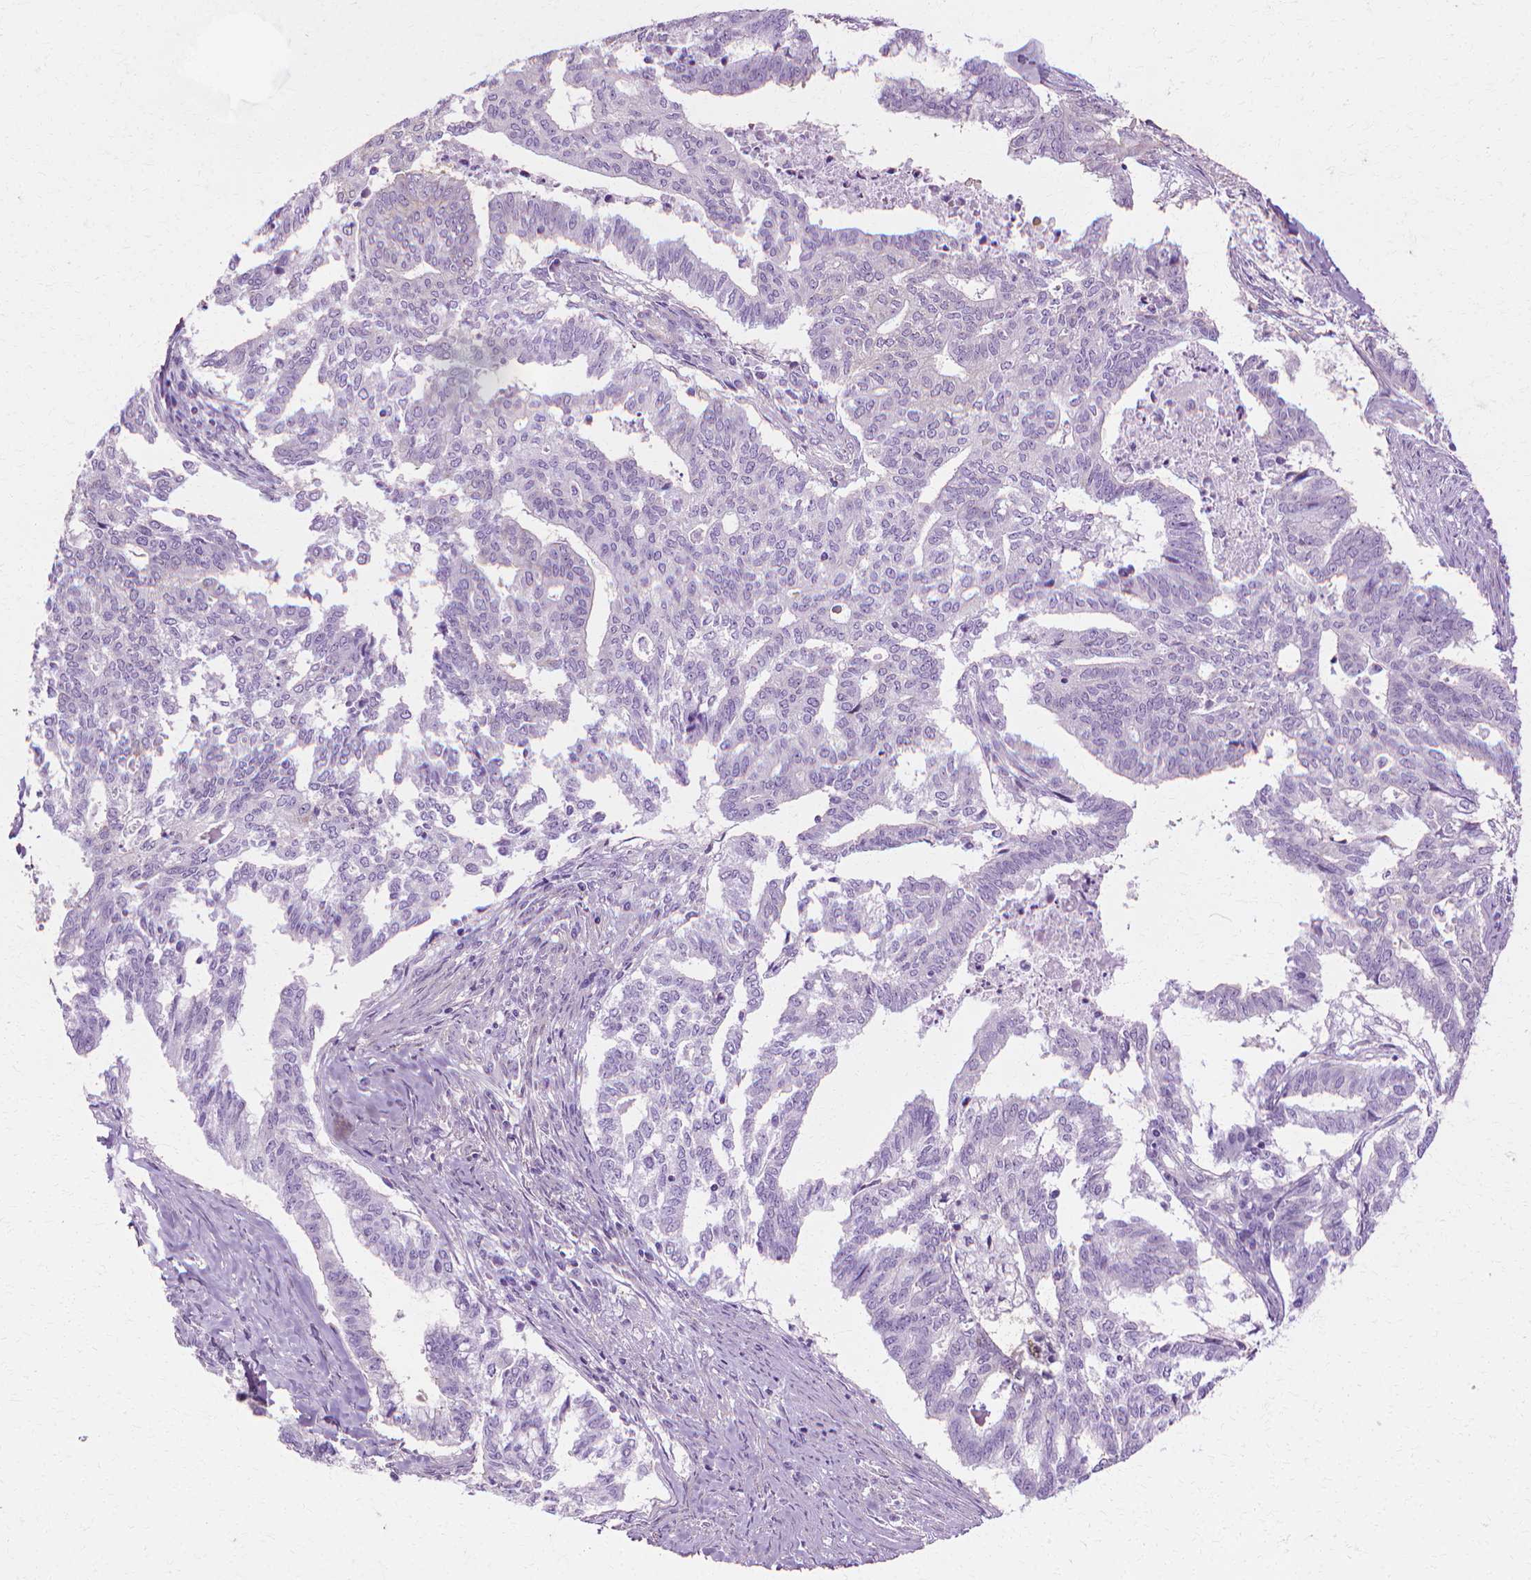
{"staining": {"intensity": "negative", "quantity": "none", "location": "none"}, "tissue": "endometrial cancer", "cell_type": "Tumor cells", "image_type": "cancer", "snomed": [{"axis": "morphology", "description": "Adenocarcinoma, NOS"}, {"axis": "topography", "description": "Endometrium"}], "caption": "DAB (3,3'-diaminobenzidine) immunohistochemical staining of human endometrial adenocarcinoma shows no significant expression in tumor cells.", "gene": "CFAP157", "patient": {"sex": "female", "age": 79}}